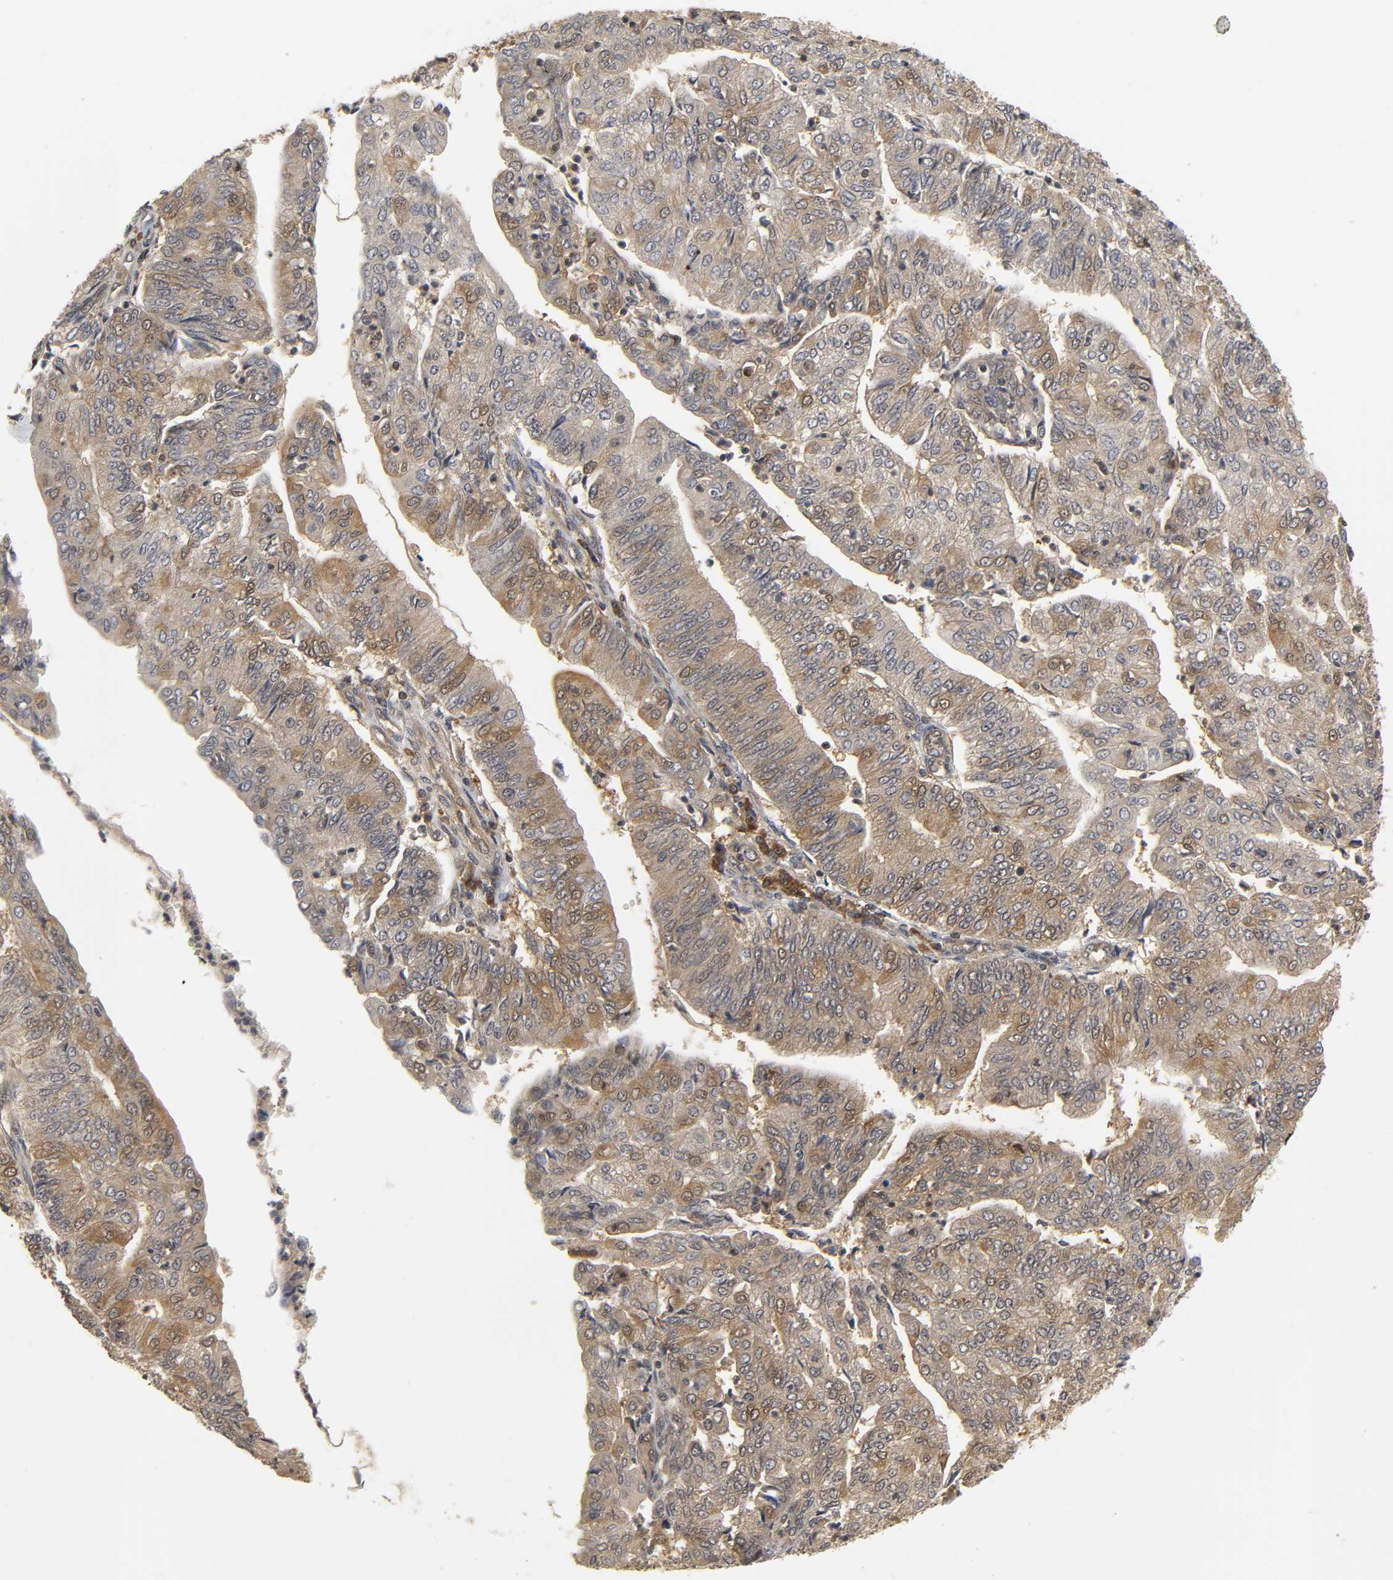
{"staining": {"intensity": "moderate", "quantity": ">75%", "location": "cytoplasmic/membranous,nuclear"}, "tissue": "endometrial cancer", "cell_type": "Tumor cells", "image_type": "cancer", "snomed": [{"axis": "morphology", "description": "Adenocarcinoma, NOS"}, {"axis": "topography", "description": "Endometrium"}], "caption": "Adenocarcinoma (endometrial) stained with DAB immunohistochemistry shows medium levels of moderate cytoplasmic/membranous and nuclear positivity in about >75% of tumor cells.", "gene": "PARK7", "patient": {"sex": "female", "age": 59}}